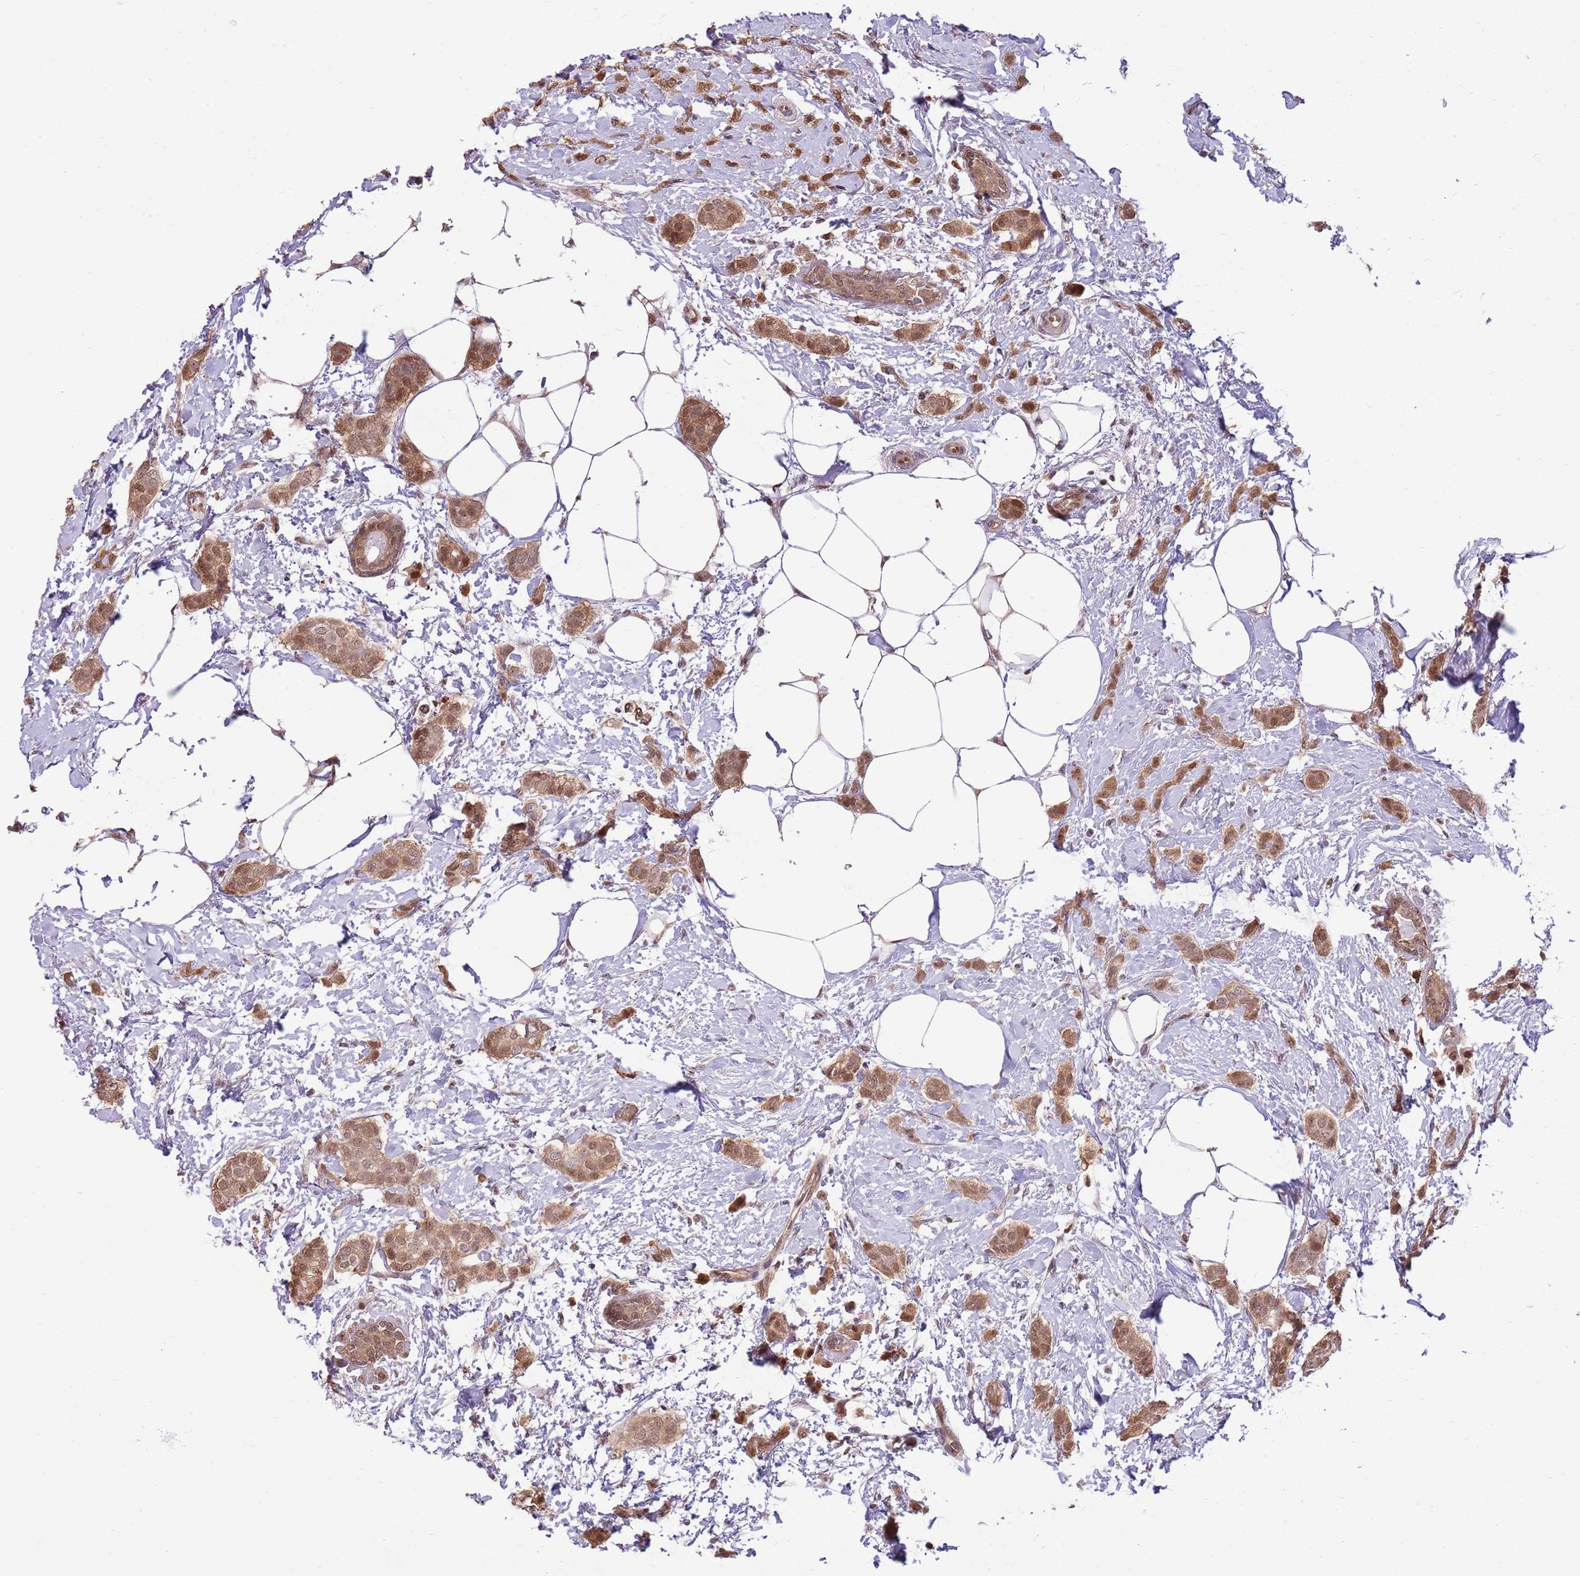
{"staining": {"intensity": "moderate", "quantity": ">75%", "location": "cytoplasmic/membranous,nuclear"}, "tissue": "breast cancer", "cell_type": "Tumor cells", "image_type": "cancer", "snomed": [{"axis": "morphology", "description": "Duct carcinoma"}, {"axis": "topography", "description": "Breast"}], "caption": "There is medium levels of moderate cytoplasmic/membranous and nuclear positivity in tumor cells of invasive ductal carcinoma (breast), as demonstrated by immunohistochemical staining (brown color).", "gene": "NSFL1C", "patient": {"sex": "female", "age": 72}}